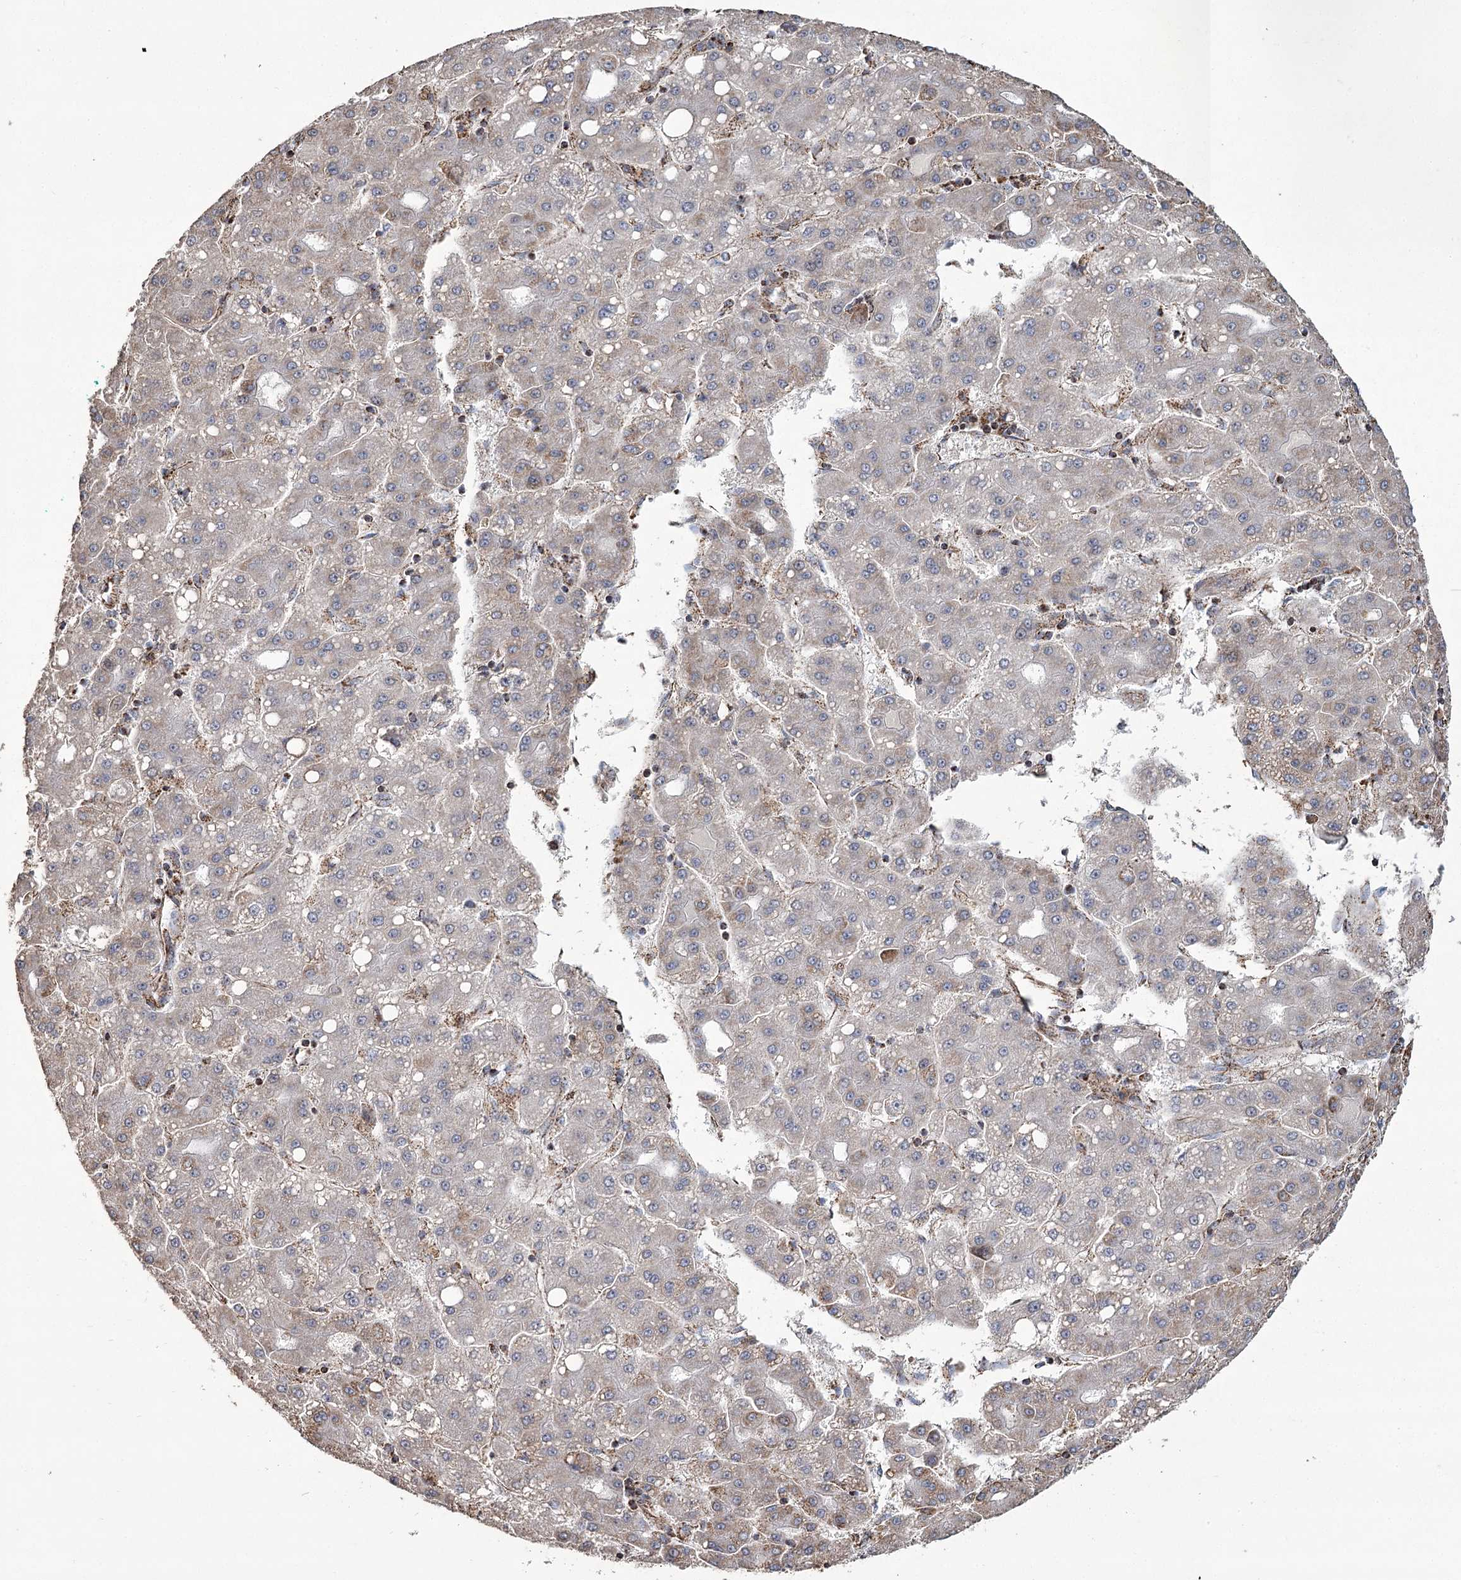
{"staining": {"intensity": "moderate", "quantity": "<25%", "location": "cytoplasmic/membranous"}, "tissue": "liver cancer", "cell_type": "Tumor cells", "image_type": "cancer", "snomed": [{"axis": "morphology", "description": "Carcinoma, Hepatocellular, NOS"}, {"axis": "topography", "description": "Liver"}], "caption": "Hepatocellular carcinoma (liver) stained with a protein marker displays moderate staining in tumor cells.", "gene": "RANBP3L", "patient": {"sex": "male", "age": 65}}